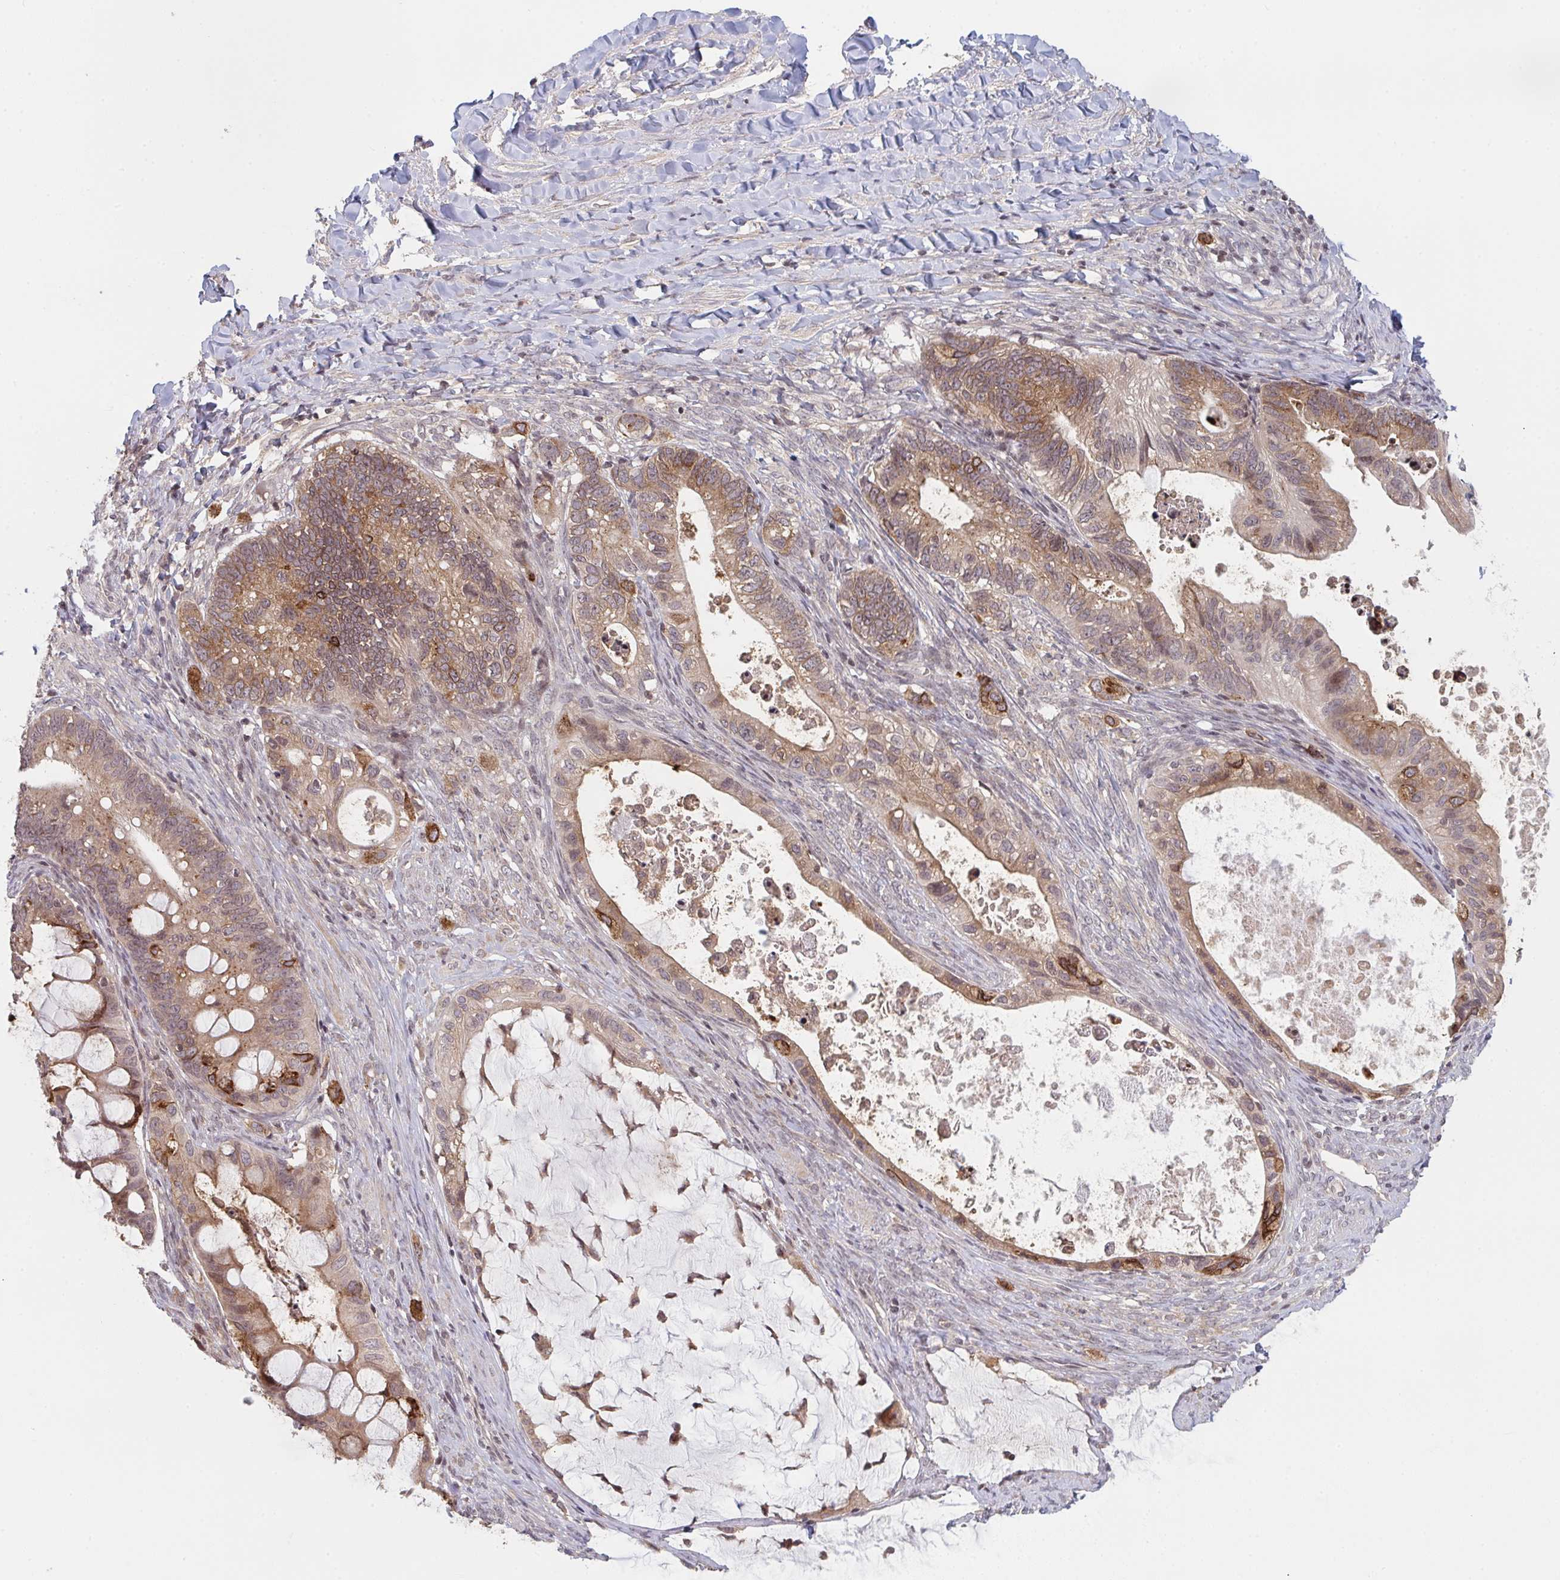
{"staining": {"intensity": "moderate", "quantity": "<25%", "location": "cytoplasmic/membranous"}, "tissue": "ovarian cancer", "cell_type": "Tumor cells", "image_type": "cancer", "snomed": [{"axis": "morphology", "description": "Cystadenocarcinoma, mucinous, NOS"}, {"axis": "topography", "description": "Ovary"}], "caption": "Immunohistochemical staining of human ovarian cancer (mucinous cystadenocarcinoma) demonstrates moderate cytoplasmic/membranous protein positivity in approximately <25% of tumor cells. (DAB IHC, brown staining for protein, blue staining for nuclei).", "gene": "DCST1", "patient": {"sex": "female", "age": 61}}